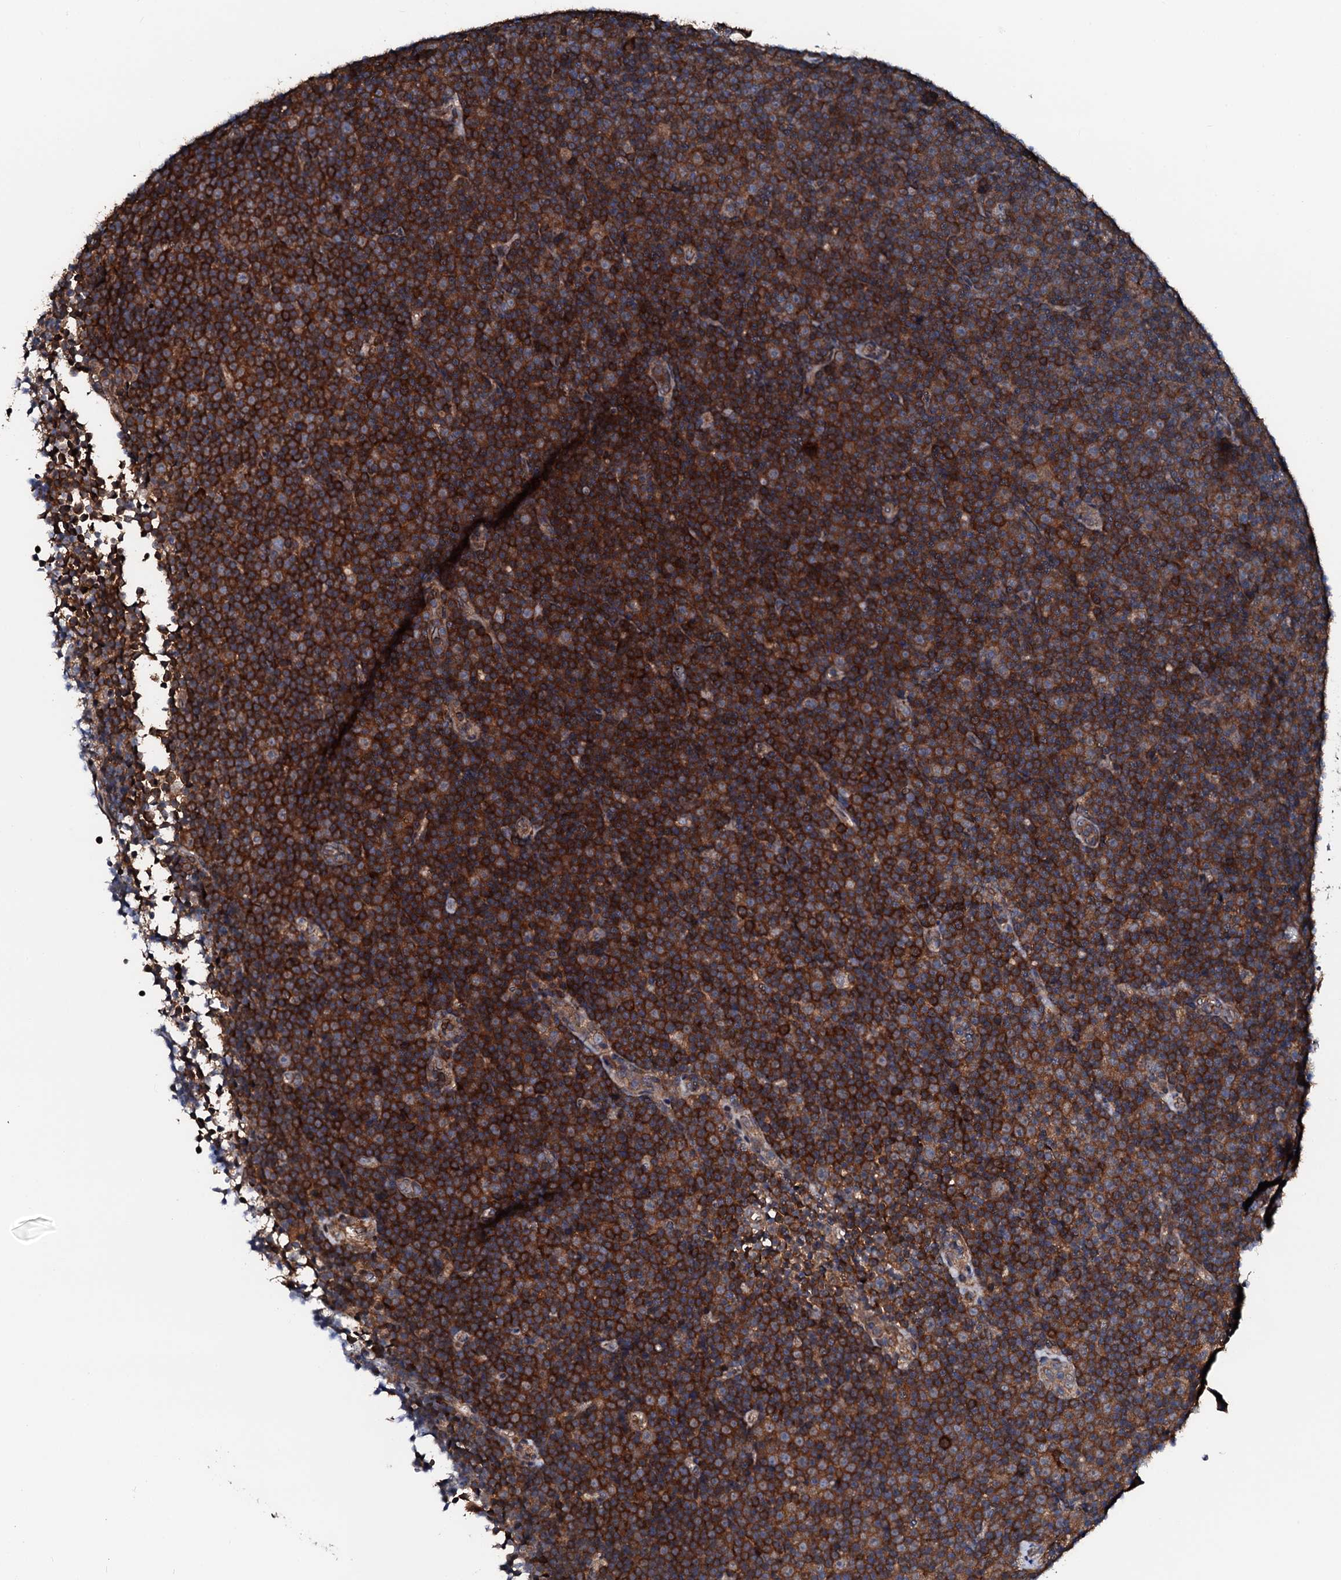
{"staining": {"intensity": "strong", "quantity": ">75%", "location": "cytoplasmic/membranous"}, "tissue": "lymphoma", "cell_type": "Tumor cells", "image_type": "cancer", "snomed": [{"axis": "morphology", "description": "Malignant lymphoma, non-Hodgkin's type, Low grade"}, {"axis": "topography", "description": "Lymph node"}], "caption": "Protein staining of lymphoma tissue exhibits strong cytoplasmic/membranous expression in approximately >75% of tumor cells.", "gene": "TRAFD1", "patient": {"sex": "female", "age": 67}}